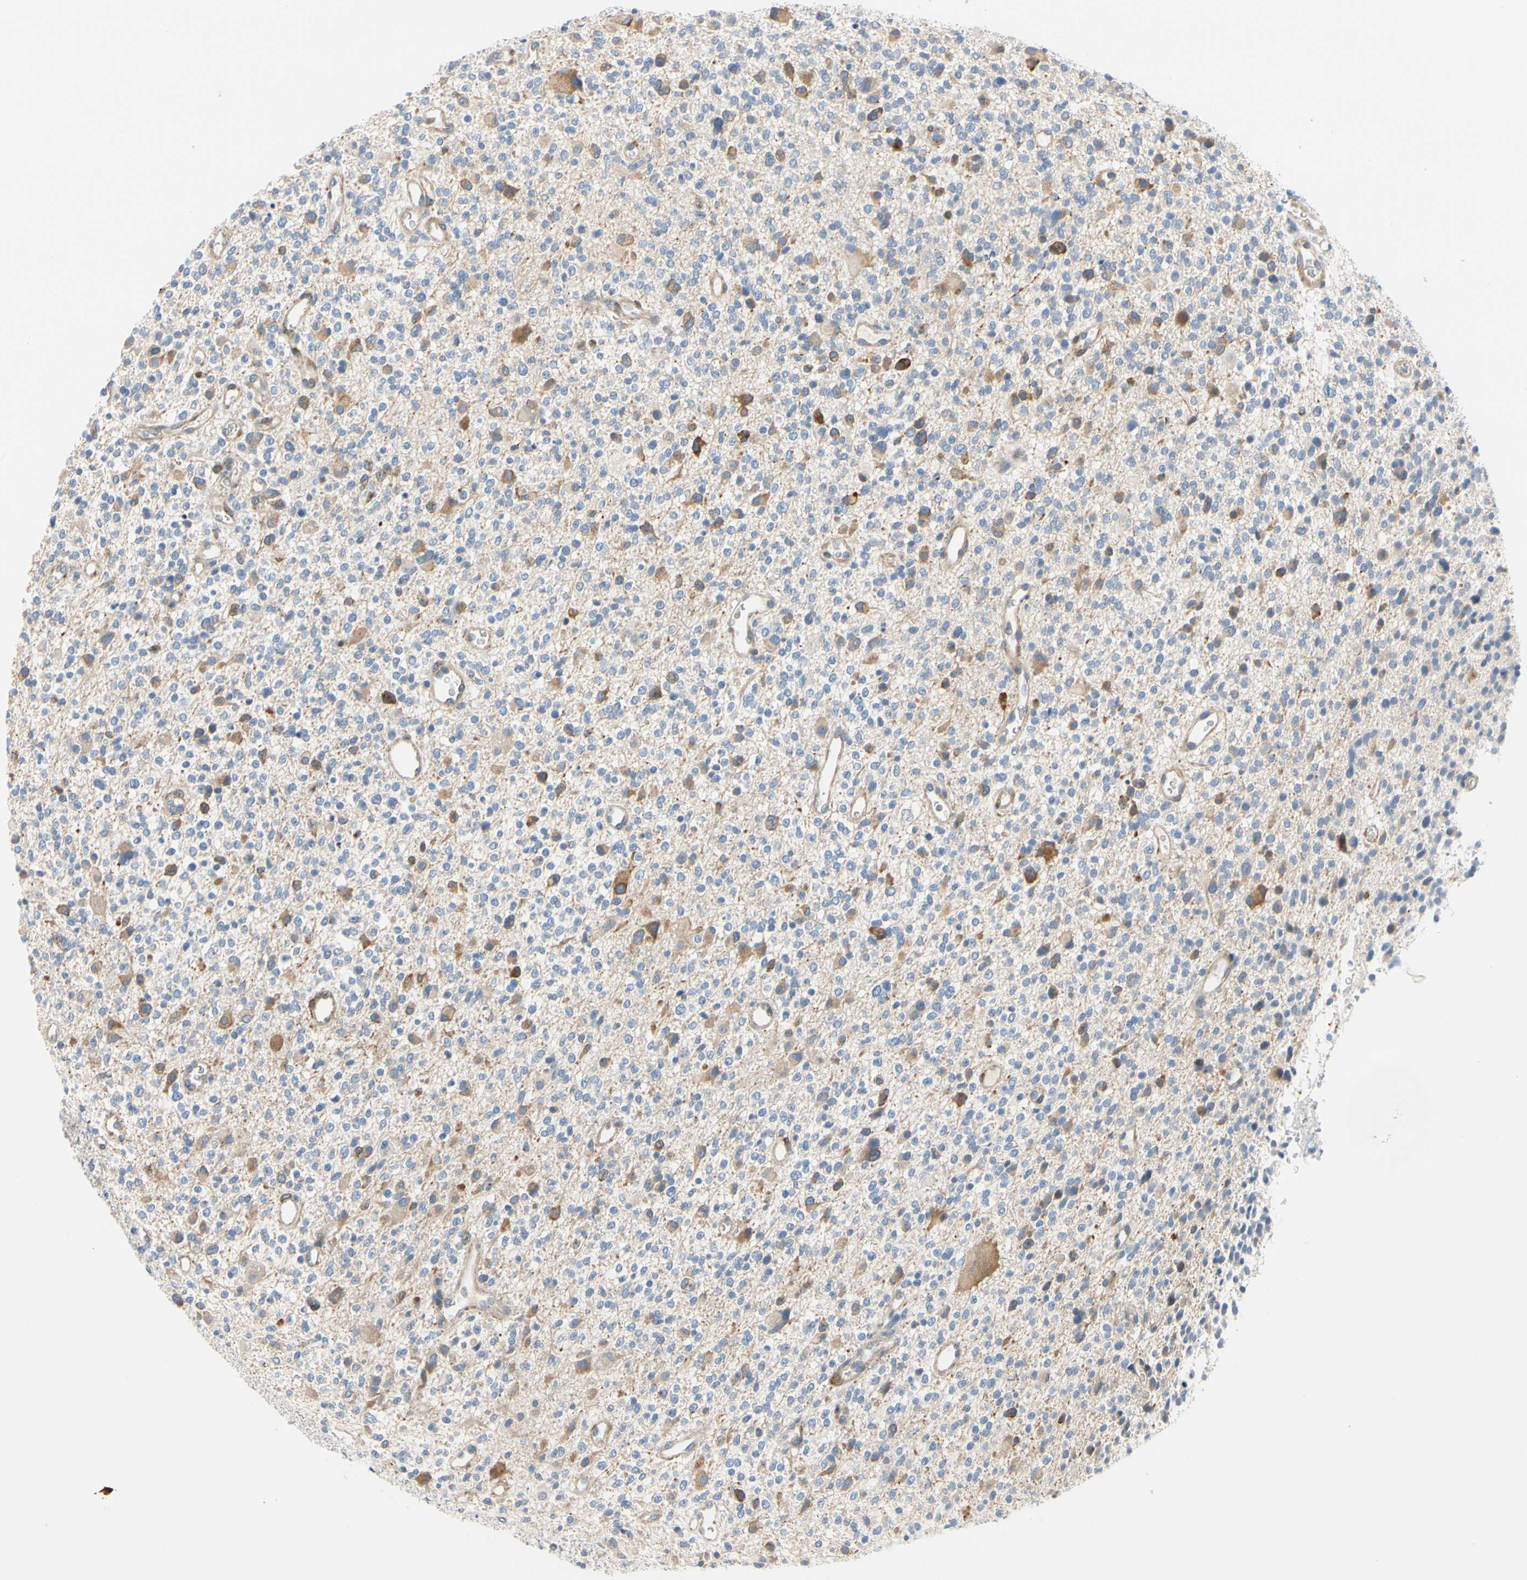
{"staining": {"intensity": "negative", "quantity": "none", "location": "none"}, "tissue": "glioma", "cell_type": "Tumor cells", "image_type": "cancer", "snomed": [{"axis": "morphology", "description": "Glioma, malignant, High grade"}, {"axis": "topography", "description": "Brain"}], "caption": "The photomicrograph reveals no significant positivity in tumor cells of malignant glioma (high-grade). Brightfield microscopy of immunohistochemistry (IHC) stained with DAB (brown) and hematoxylin (blue), captured at high magnification.", "gene": "ZNF236", "patient": {"sex": "male", "age": 48}}